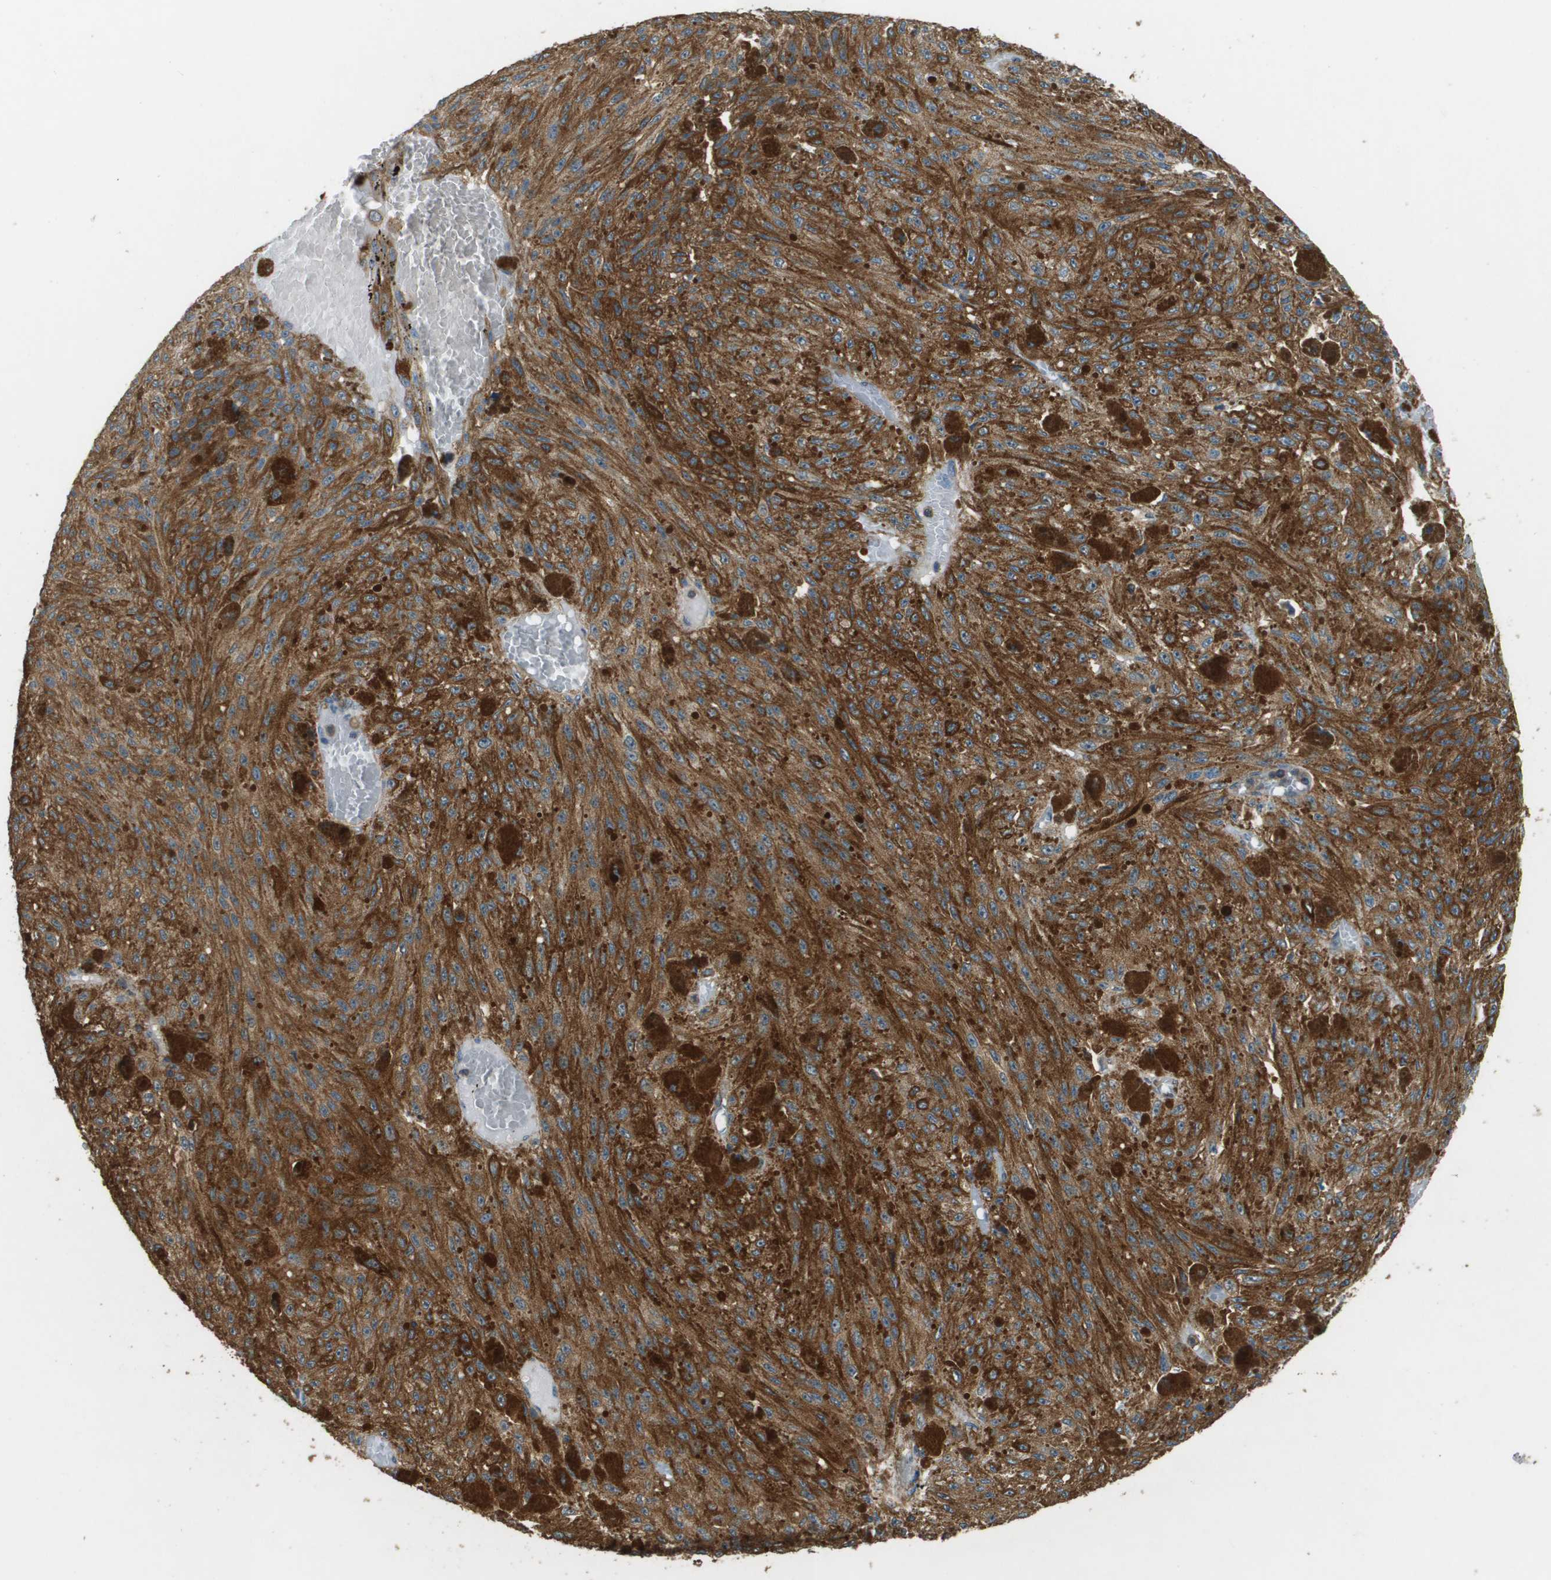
{"staining": {"intensity": "moderate", "quantity": ">75%", "location": "cytoplasmic/membranous"}, "tissue": "melanoma", "cell_type": "Tumor cells", "image_type": "cancer", "snomed": [{"axis": "morphology", "description": "Malignant melanoma, NOS"}, {"axis": "topography", "description": "Other"}], "caption": "Protein analysis of malignant melanoma tissue shows moderate cytoplasmic/membranous positivity in approximately >75% of tumor cells.", "gene": "MS4A7", "patient": {"sex": "male", "age": 79}}